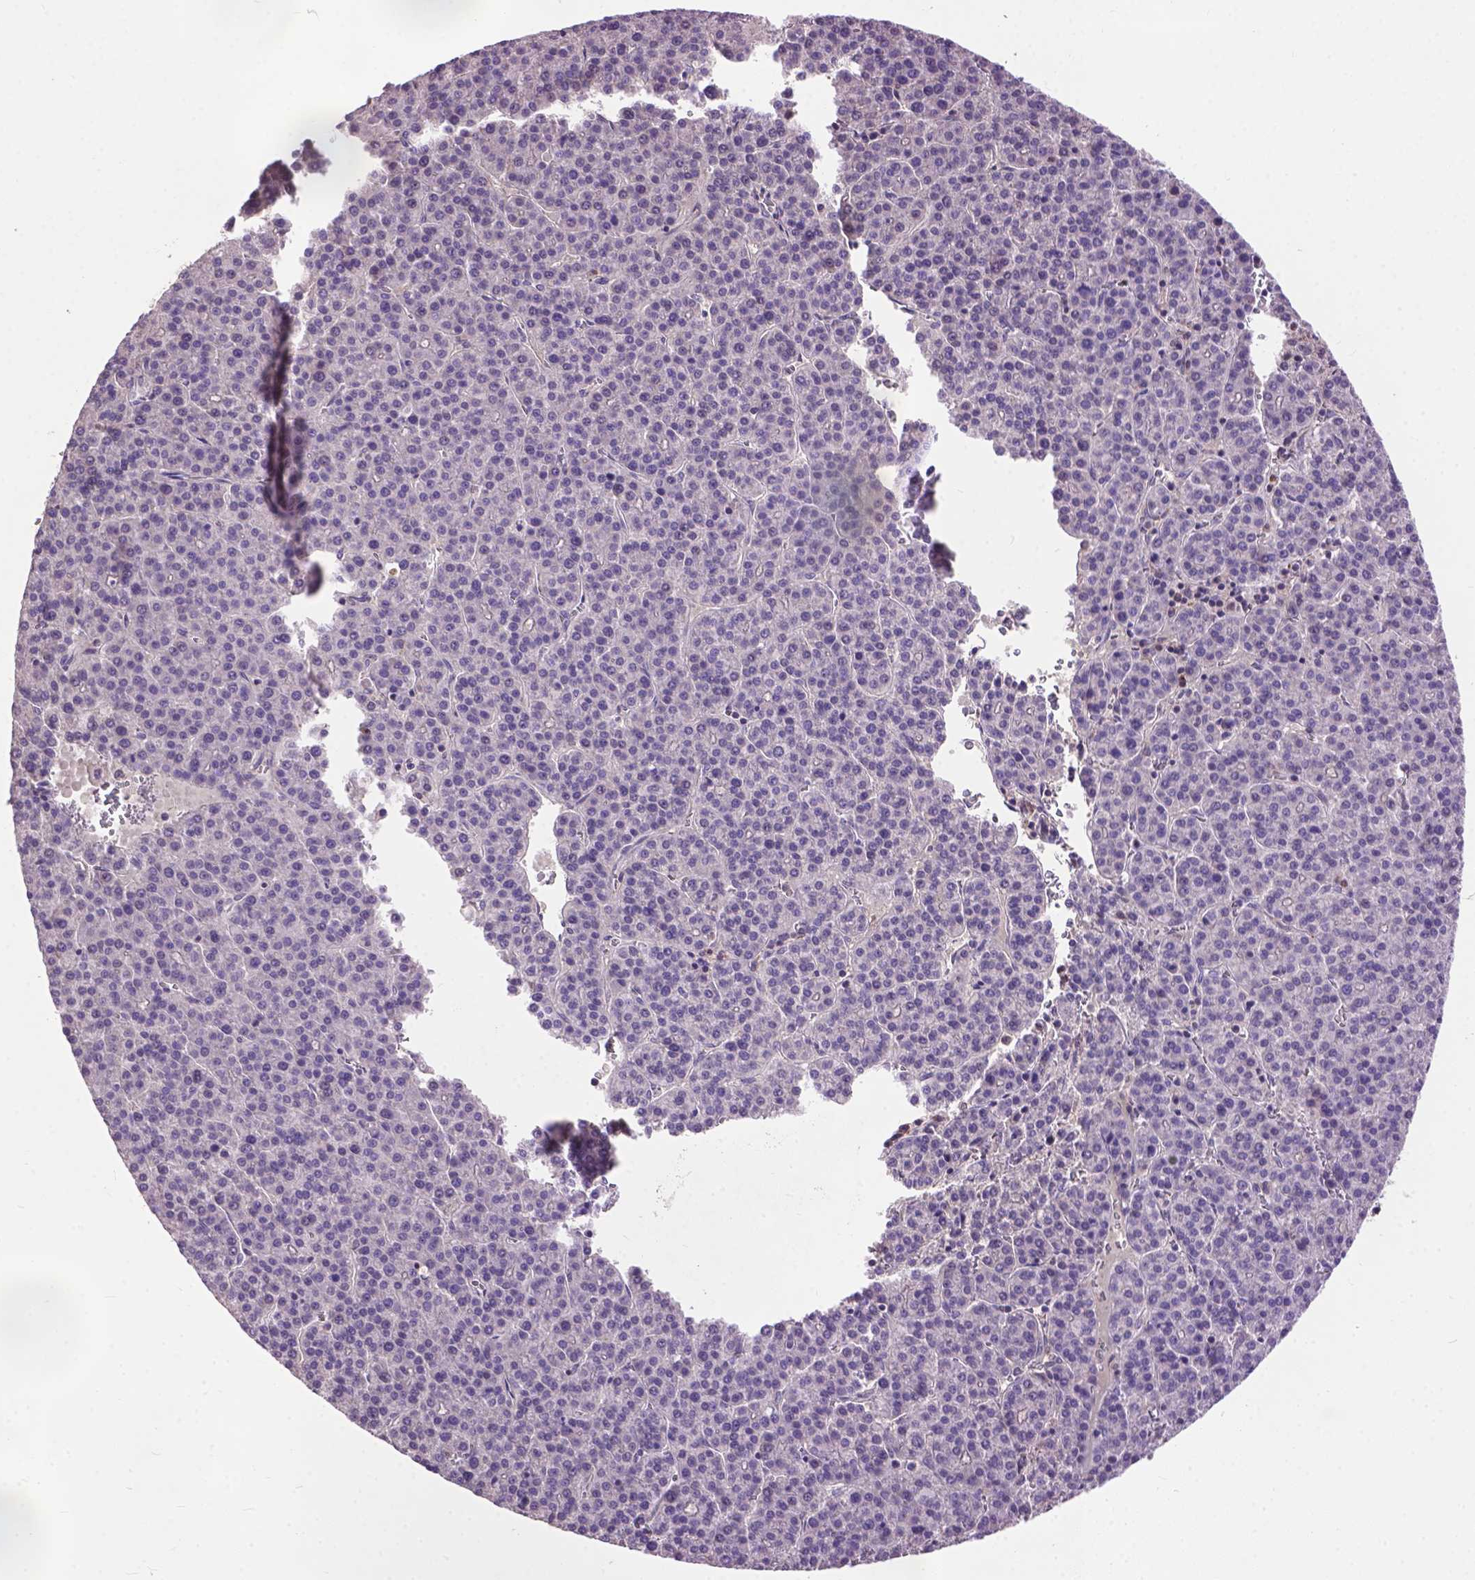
{"staining": {"intensity": "negative", "quantity": "none", "location": "none"}, "tissue": "liver cancer", "cell_type": "Tumor cells", "image_type": "cancer", "snomed": [{"axis": "morphology", "description": "Carcinoma, Hepatocellular, NOS"}, {"axis": "topography", "description": "Liver"}], "caption": "Tumor cells are negative for protein expression in human liver cancer.", "gene": "ZNF337", "patient": {"sex": "female", "age": 58}}